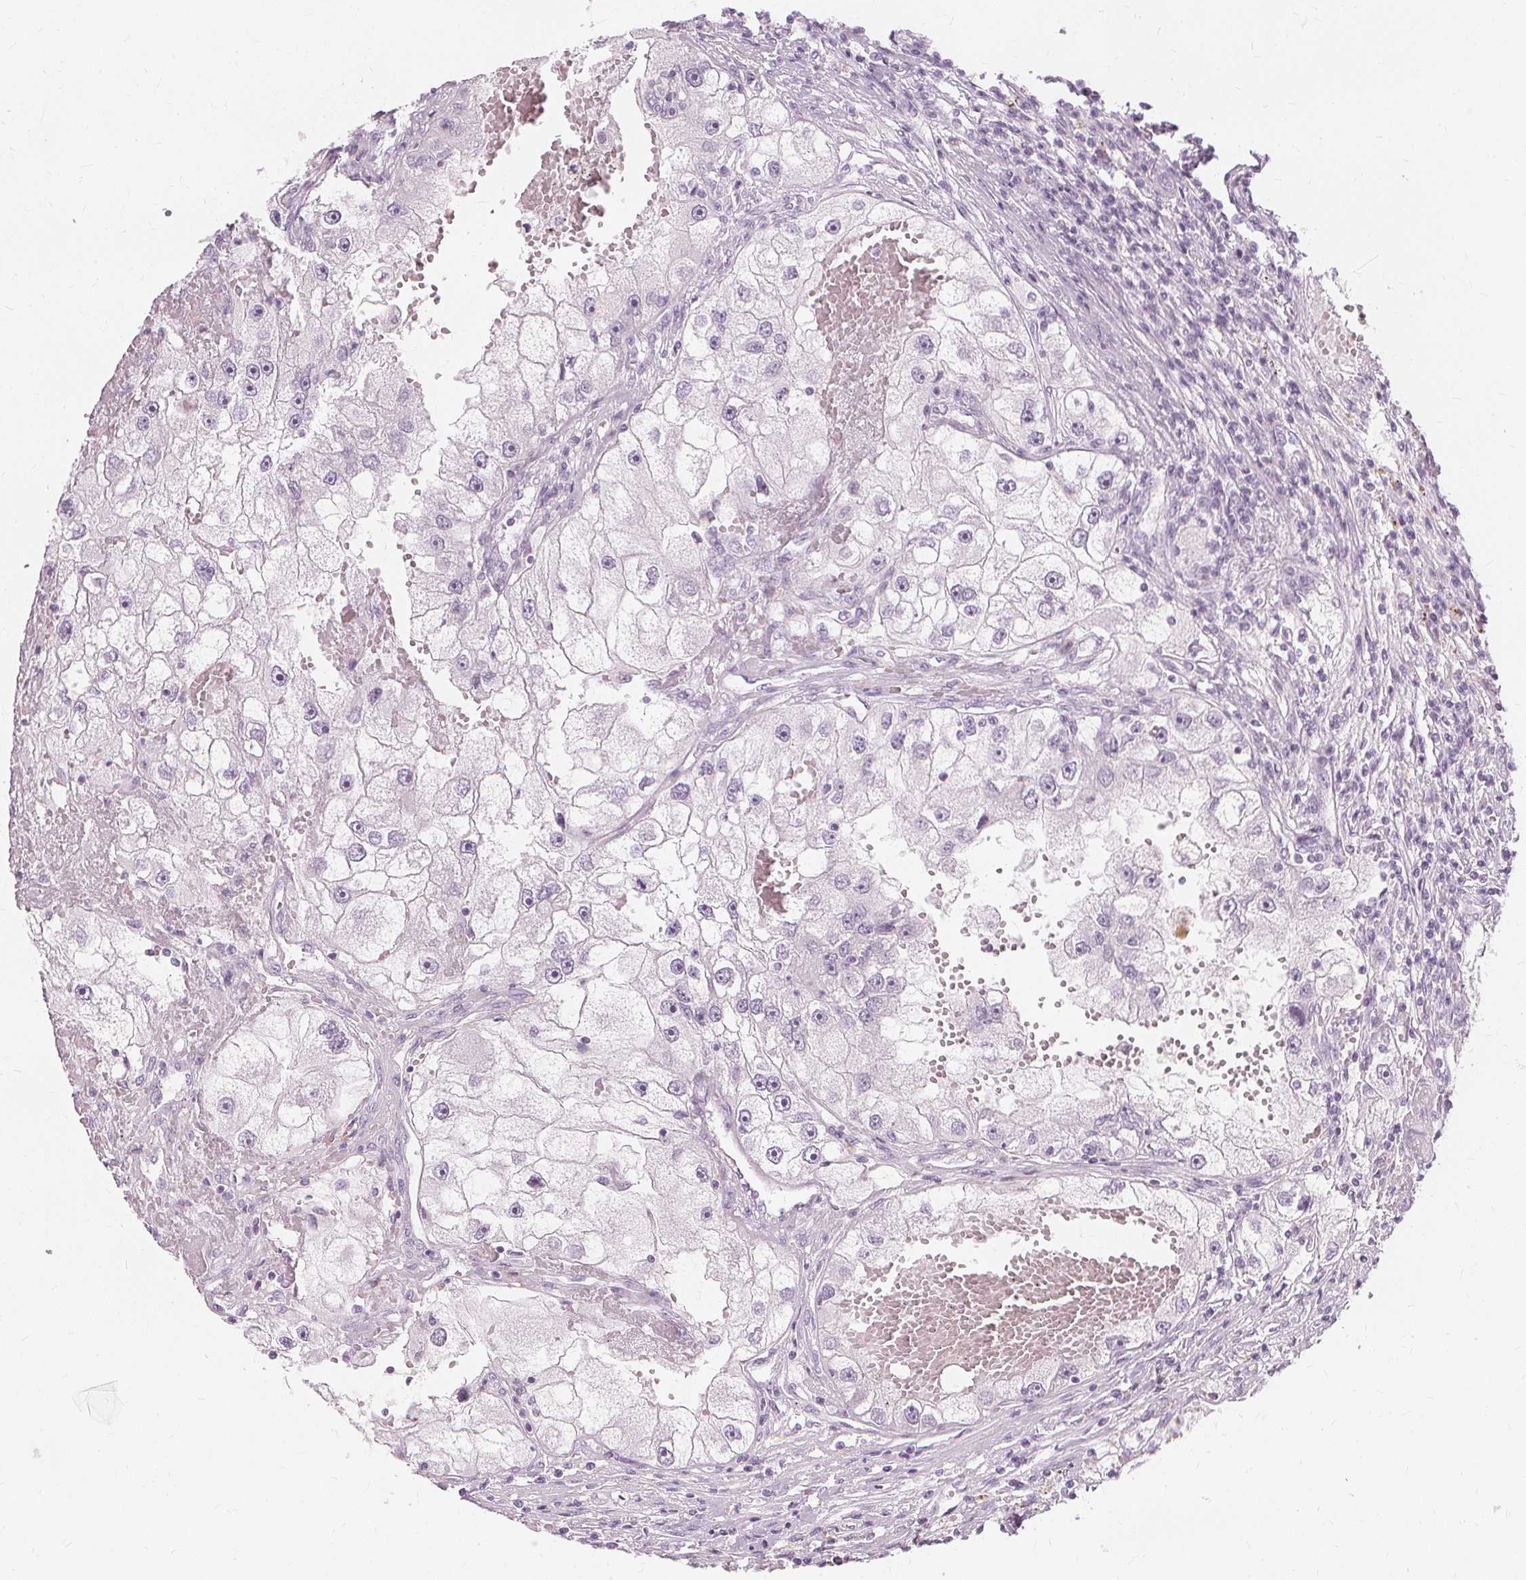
{"staining": {"intensity": "negative", "quantity": "none", "location": "none"}, "tissue": "renal cancer", "cell_type": "Tumor cells", "image_type": "cancer", "snomed": [{"axis": "morphology", "description": "Adenocarcinoma, NOS"}, {"axis": "topography", "description": "Kidney"}], "caption": "Immunohistochemistry (IHC) histopathology image of renal adenocarcinoma stained for a protein (brown), which shows no positivity in tumor cells.", "gene": "TFF1", "patient": {"sex": "male", "age": 63}}